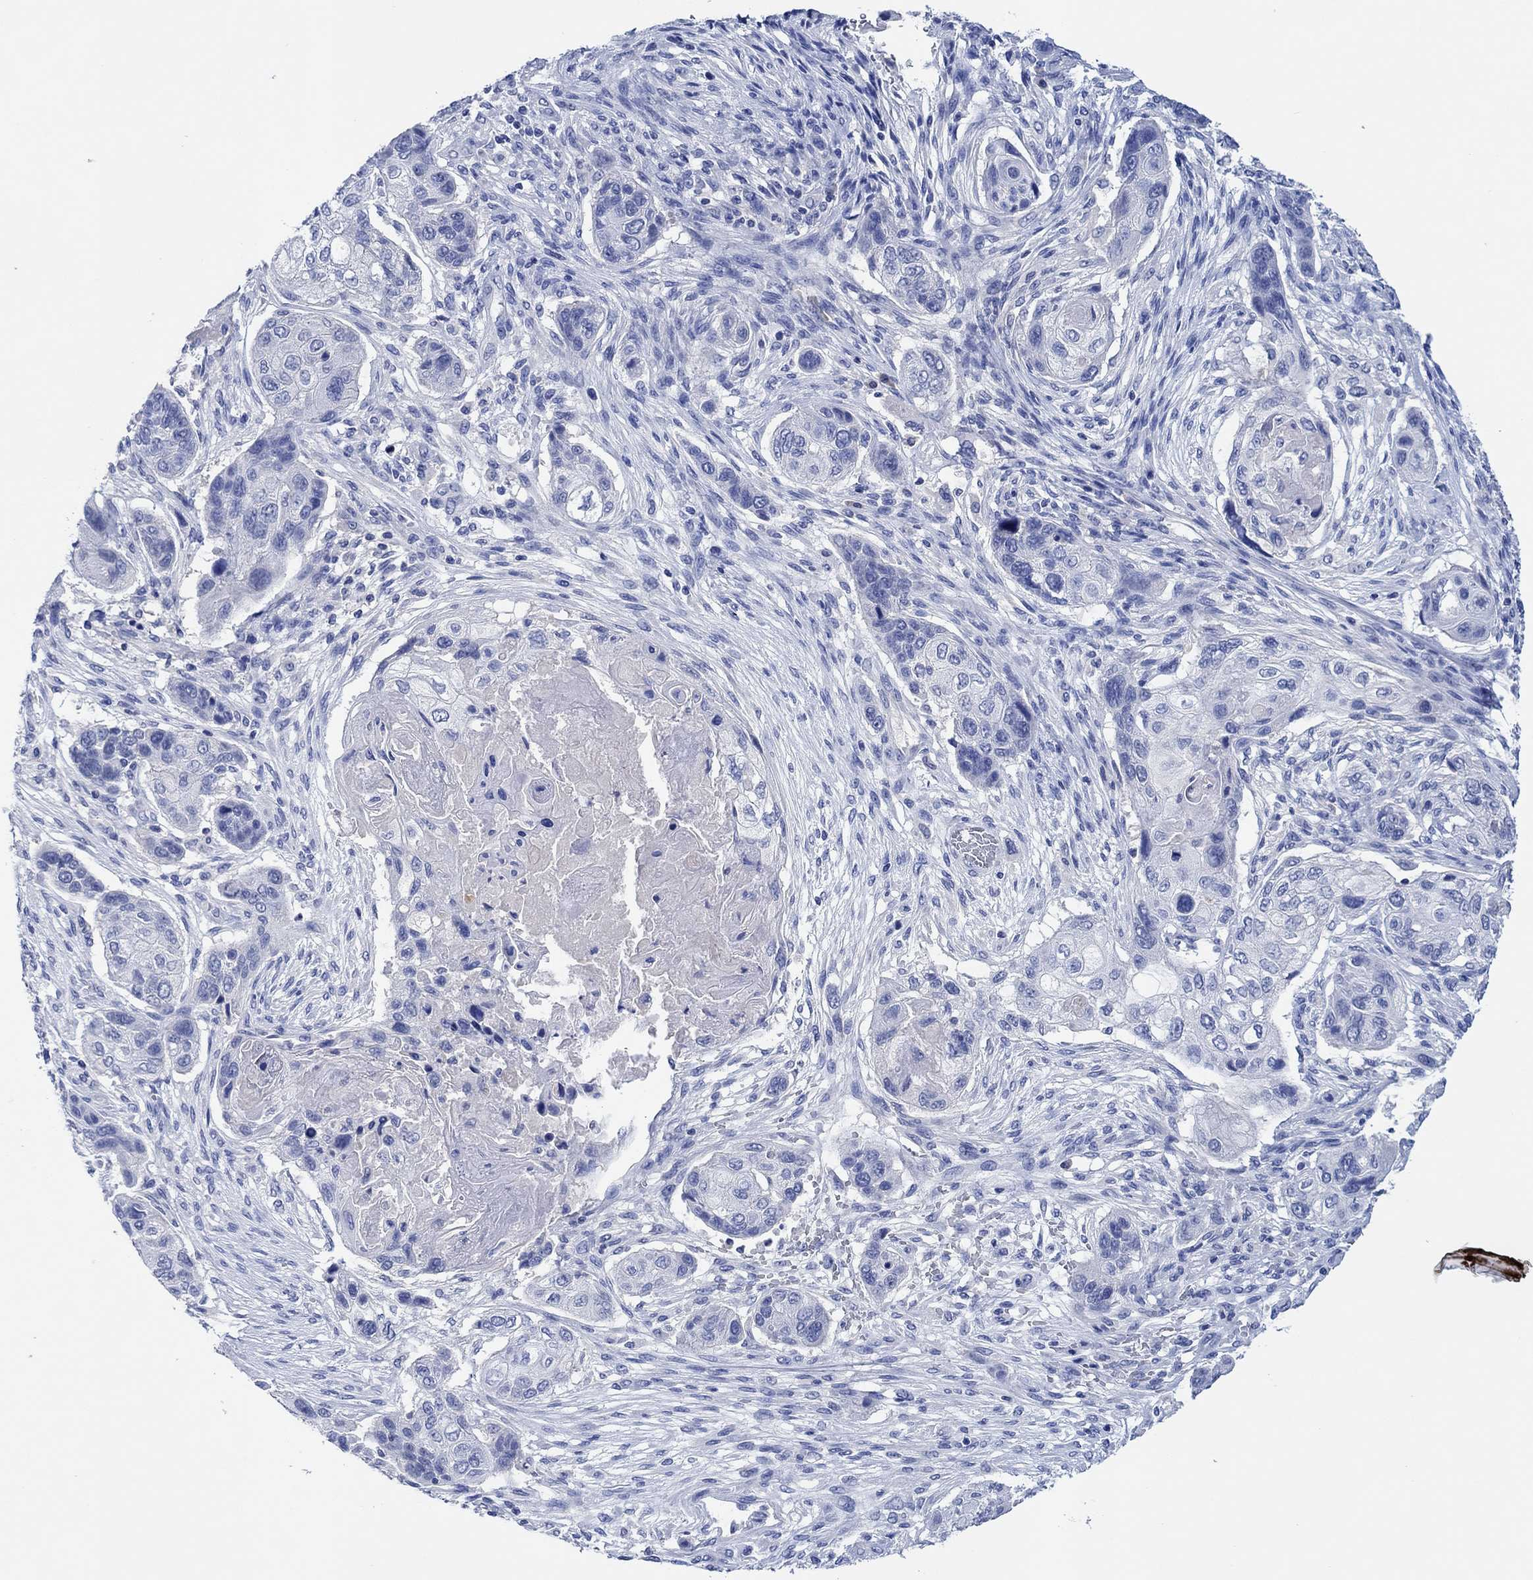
{"staining": {"intensity": "negative", "quantity": "none", "location": "none"}, "tissue": "lung cancer", "cell_type": "Tumor cells", "image_type": "cancer", "snomed": [{"axis": "morphology", "description": "Normal tissue, NOS"}, {"axis": "morphology", "description": "Squamous cell carcinoma, NOS"}, {"axis": "topography", "description": "Bronchus"}, {"axis": "topography", "description": "Lung"}], "caption": "The image demonstrates no staining of tumor cells in lung cancer (squamous cell carcinoma).", "gene": "CPNE6", "patient": {"sex": "male", "age": 69}}